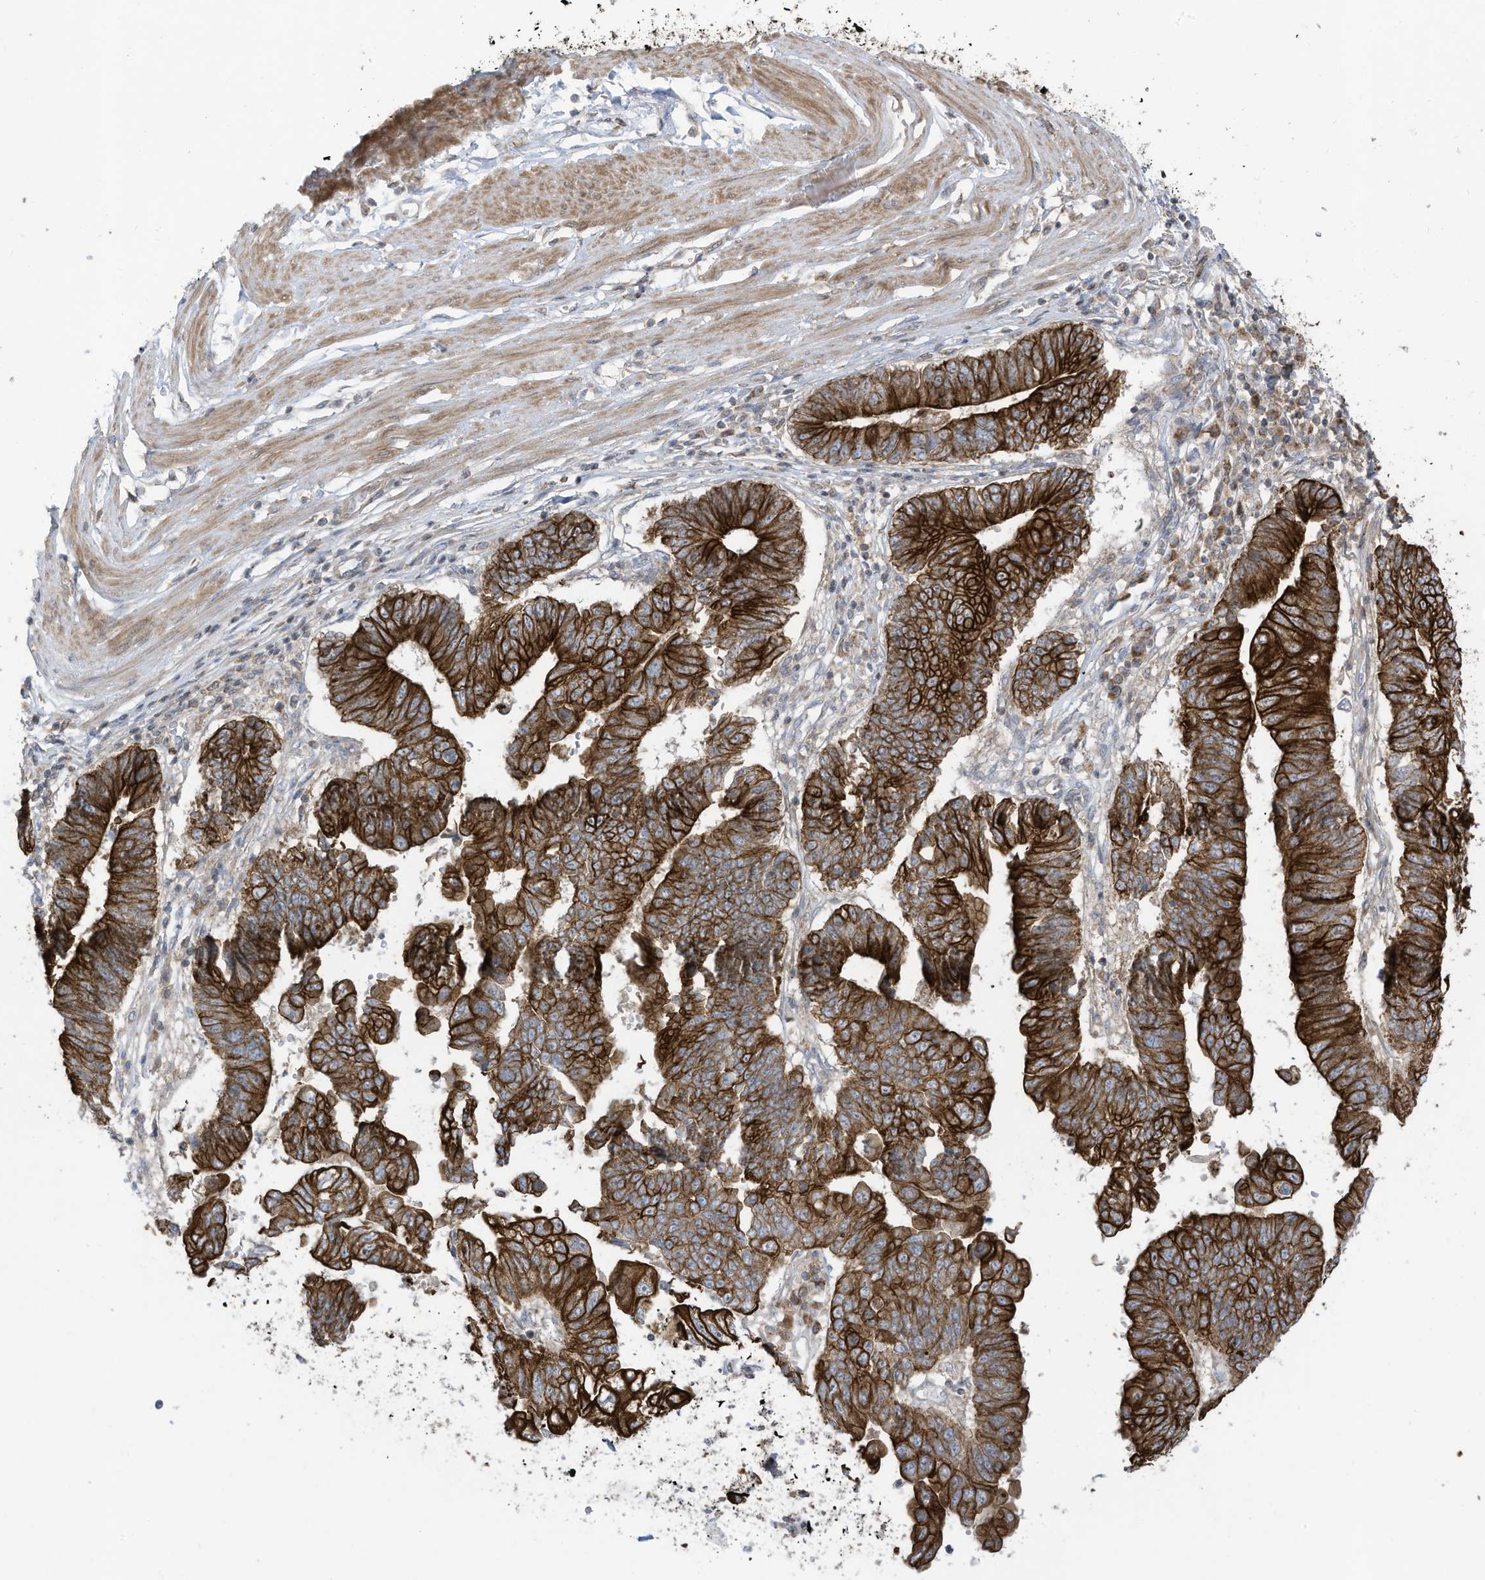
{"staining": {"intensity": "strong", "quantity": ">75%", "location": "cytoplasmic/membranous"}, "tissue": "stomach cancer", "cell_type": "Tumor cells", "image_type": "cancer", "snomed": [{"axis": "morphology", "description": "Adenocarcinoma, NOS"}, {"axis": "topography", "description": "Stomach"}], "caption": "Immunohistochemical staining of stomach cancer (adenocarcinoma) reveals high levels of strong cytoplasmic/membranous staining in approximately >75% of tumor cells.", "gene": "CGAS", "patient": {"sex": "male", "age": 59}}